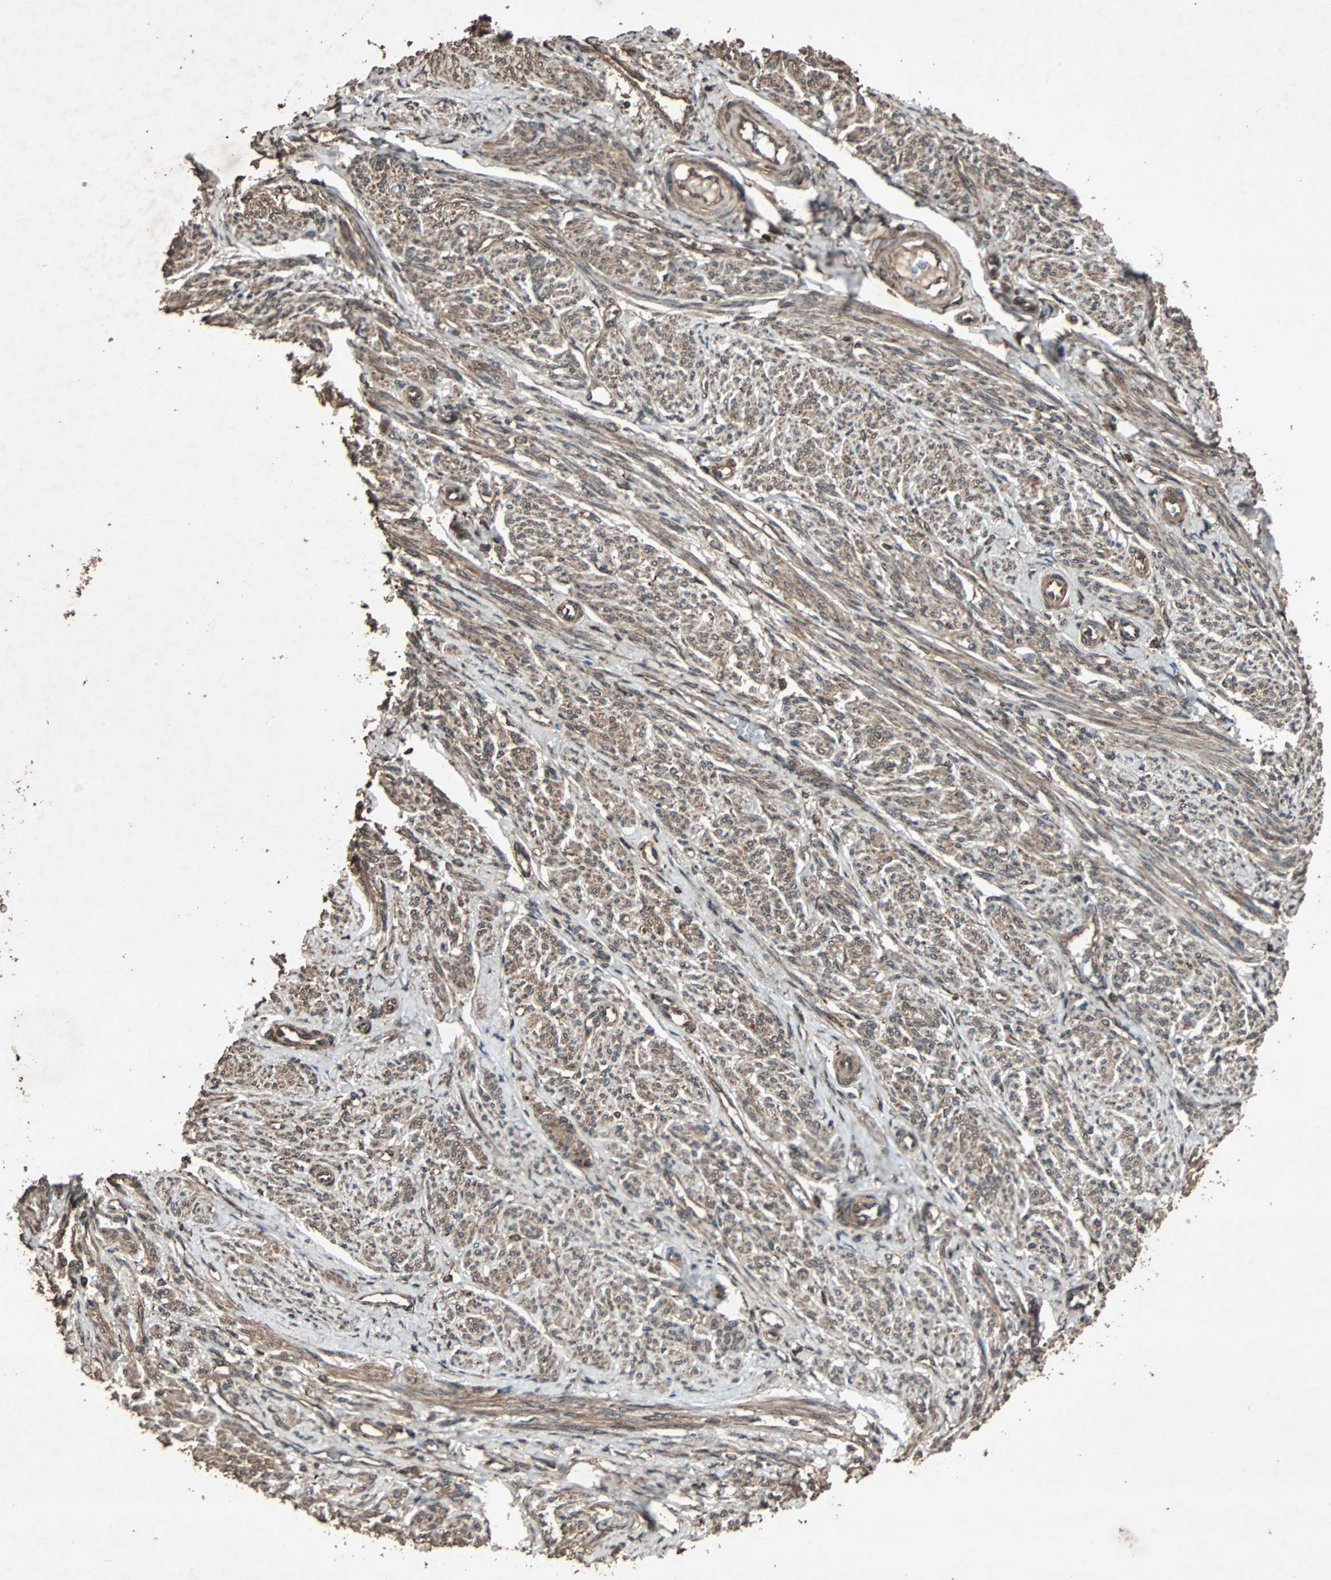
{"staining": {"intensity": "strong", "quantity": ">75%", "location": "cytoplasmic/membranous"}, "tissue": "smooth muscle", "cell_type": "Smooth muscle cells", "image_type": "normal", "snomed": [{"axis": "morphology", "description": "Normal tissue, NOS"}, {"axis": "topography", "description": "Smooth muscle"}], "caption": "DAB (3,3'-diaminobenzidine) immunohistochemical staining of normal smooth muscle demonstrates strong cytoplasmic/membranous protein staining in approximately >75% of smooth muscle cells.", "gene": "LAMTOR5", "patient": {"sex": "female", "age": 65}}